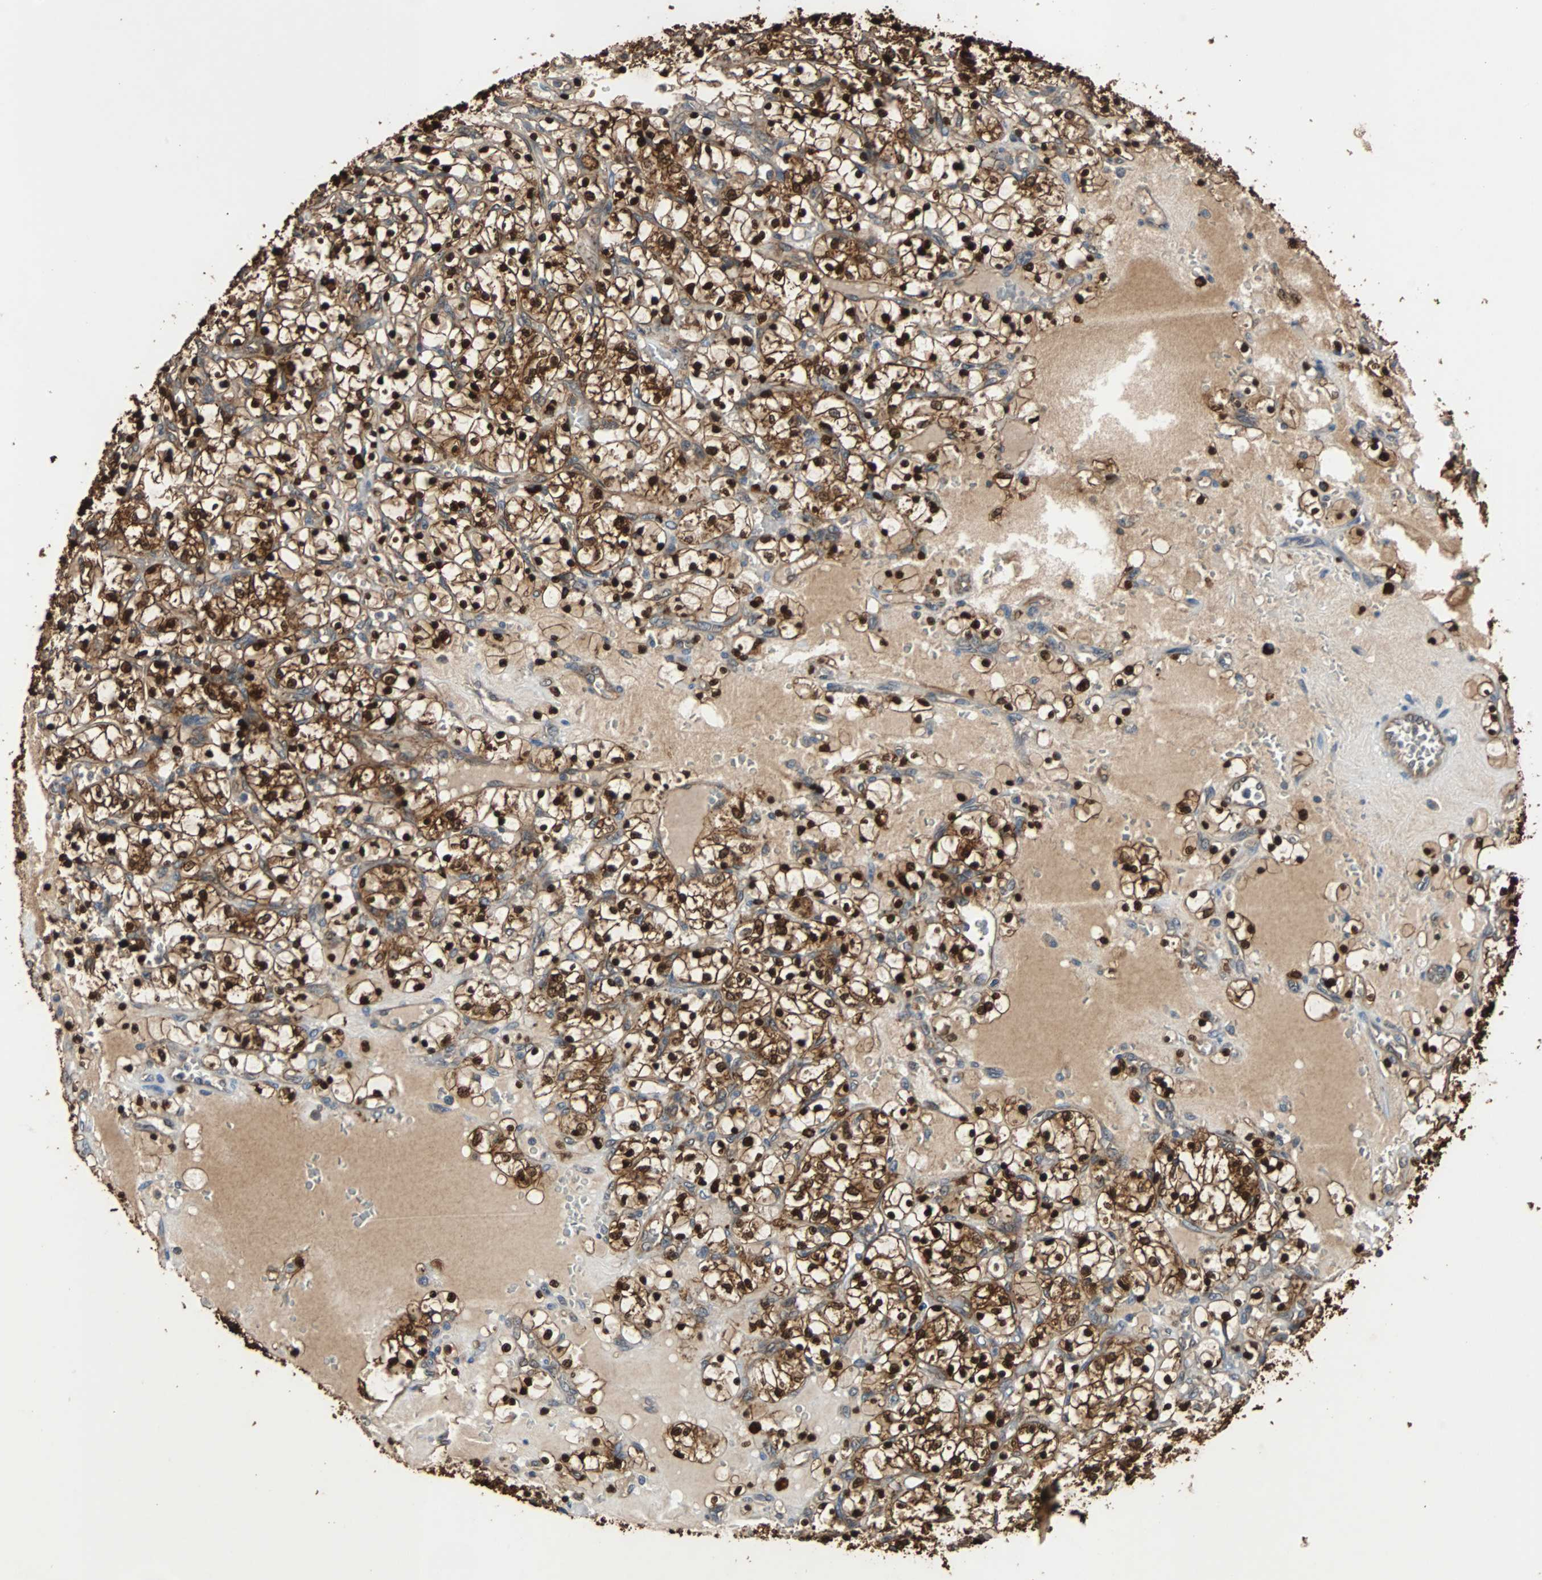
{"staining": {"intensity": "strong", "quantity": ">75%", "location": "cytoplasmic/membranous,nuclear"}, "tissue": "renal cancer", "cell_type": "Tumor cells", "image_type": "cancer", "snomed": [{"axis": "morphology", "description": "Adenocarcinoma, NOS"}, {"axis": "topography", "description": "Kidney"}], "caption": "Immunohistochemical staining of human renal cancer displays strong cytoplasmic/membranous and nuclear protein staining in approximately >75% of tumor cells. (DAB = brown stain, brightfield microscopy at high magnification).", "gene": "NDRG1", "patient": {"sex": "female", "age": 69}}